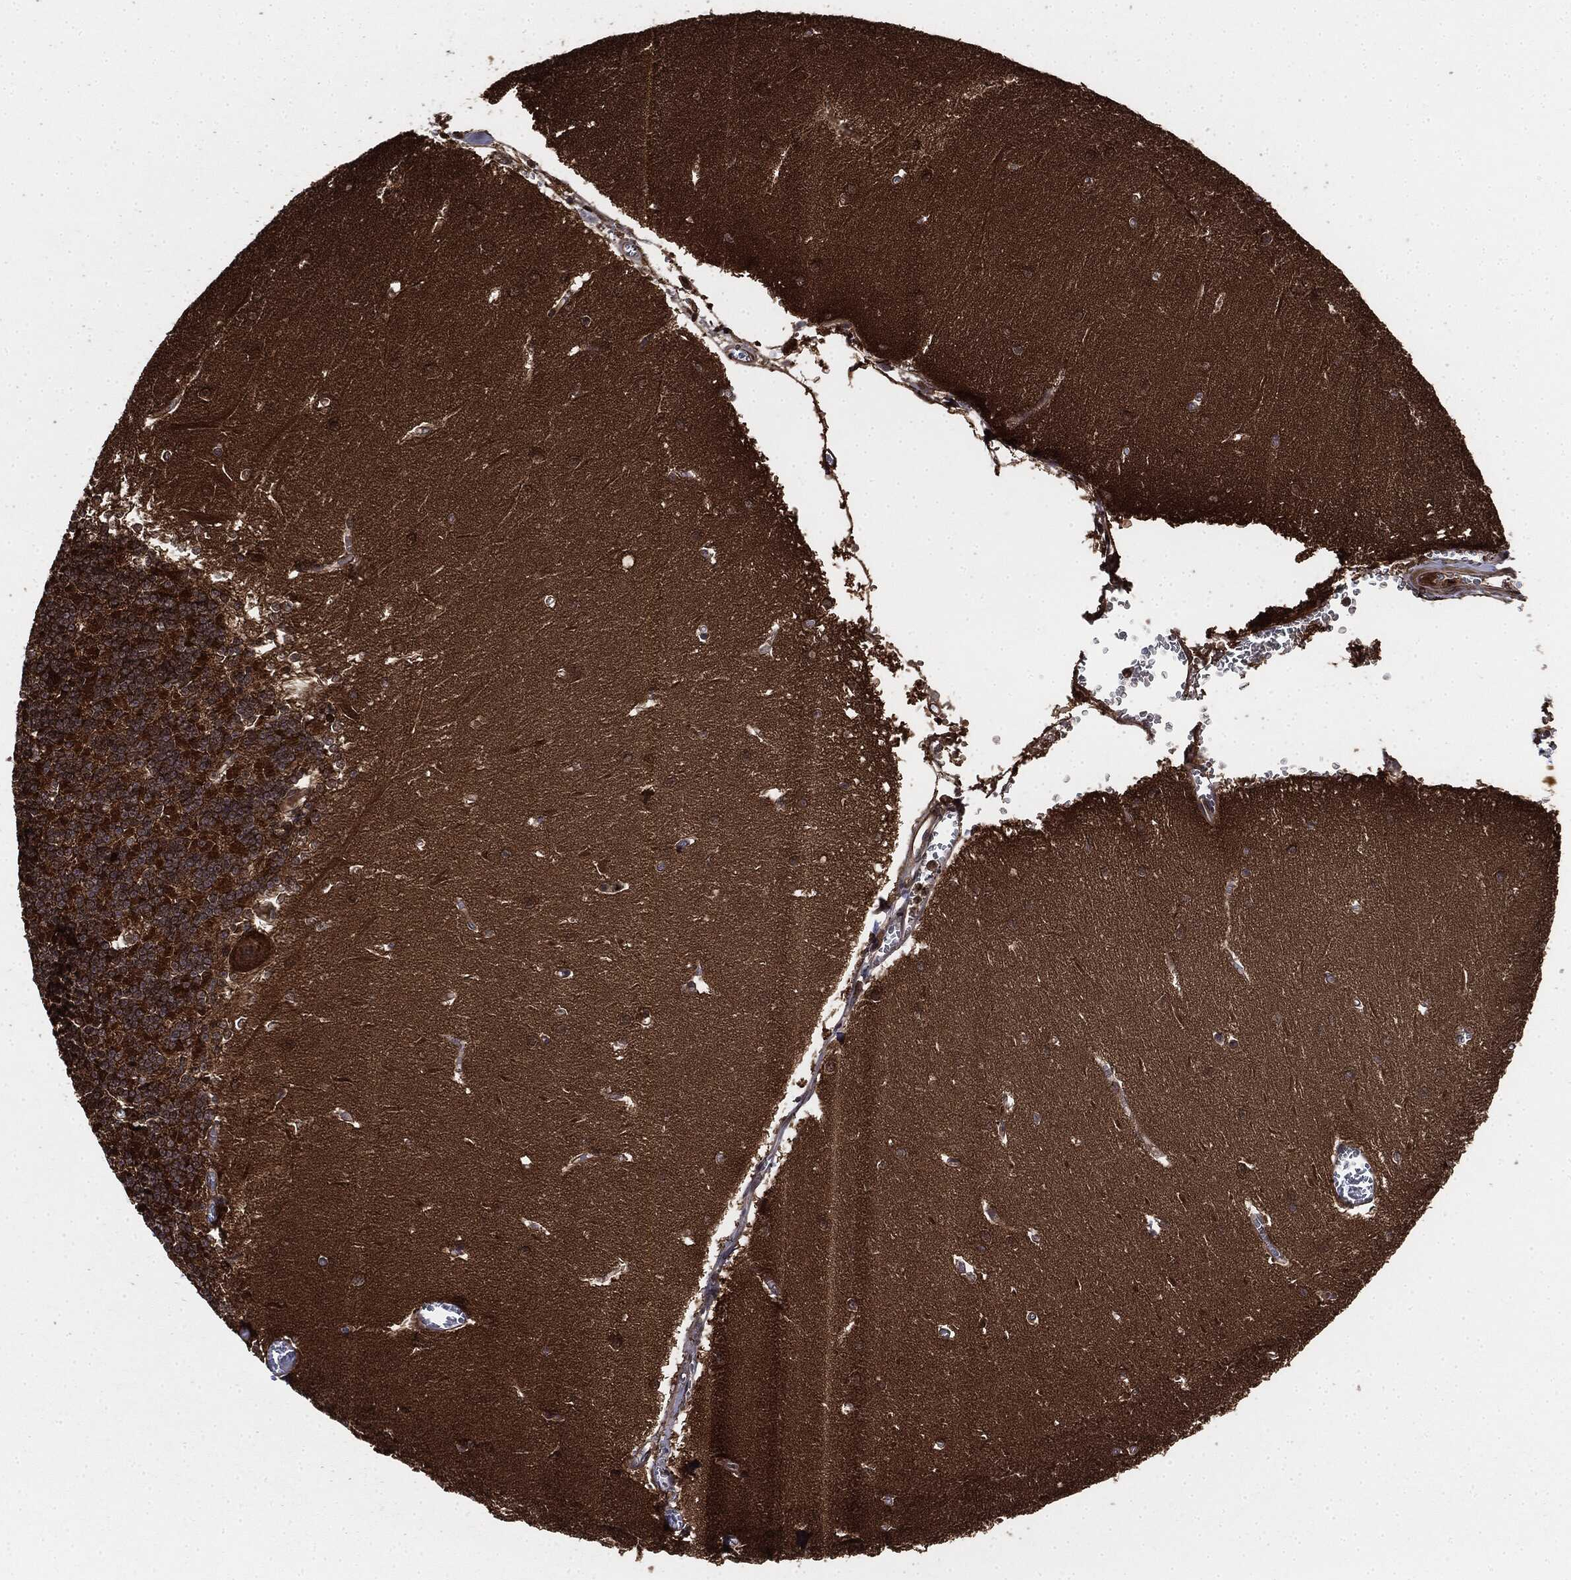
{"staining": {"intensity": "negative", "quantity": "none", "location": "none"}, "tissue": "cerebellum", "cell_type": "Cells in granular layer", "image_type": "normal", "snomed": [{"axis": "morphology", "description": "Normal tissue, NOS"}, {"axis": "topography", "description": "Cerebellum"}], "caption": "Immunohistochemical staining of normal cerebellum shows no significant expression in cells in granular layer.", "gene": "RAP1GDS1", "patient": {"sex": "male", "age": 37}}